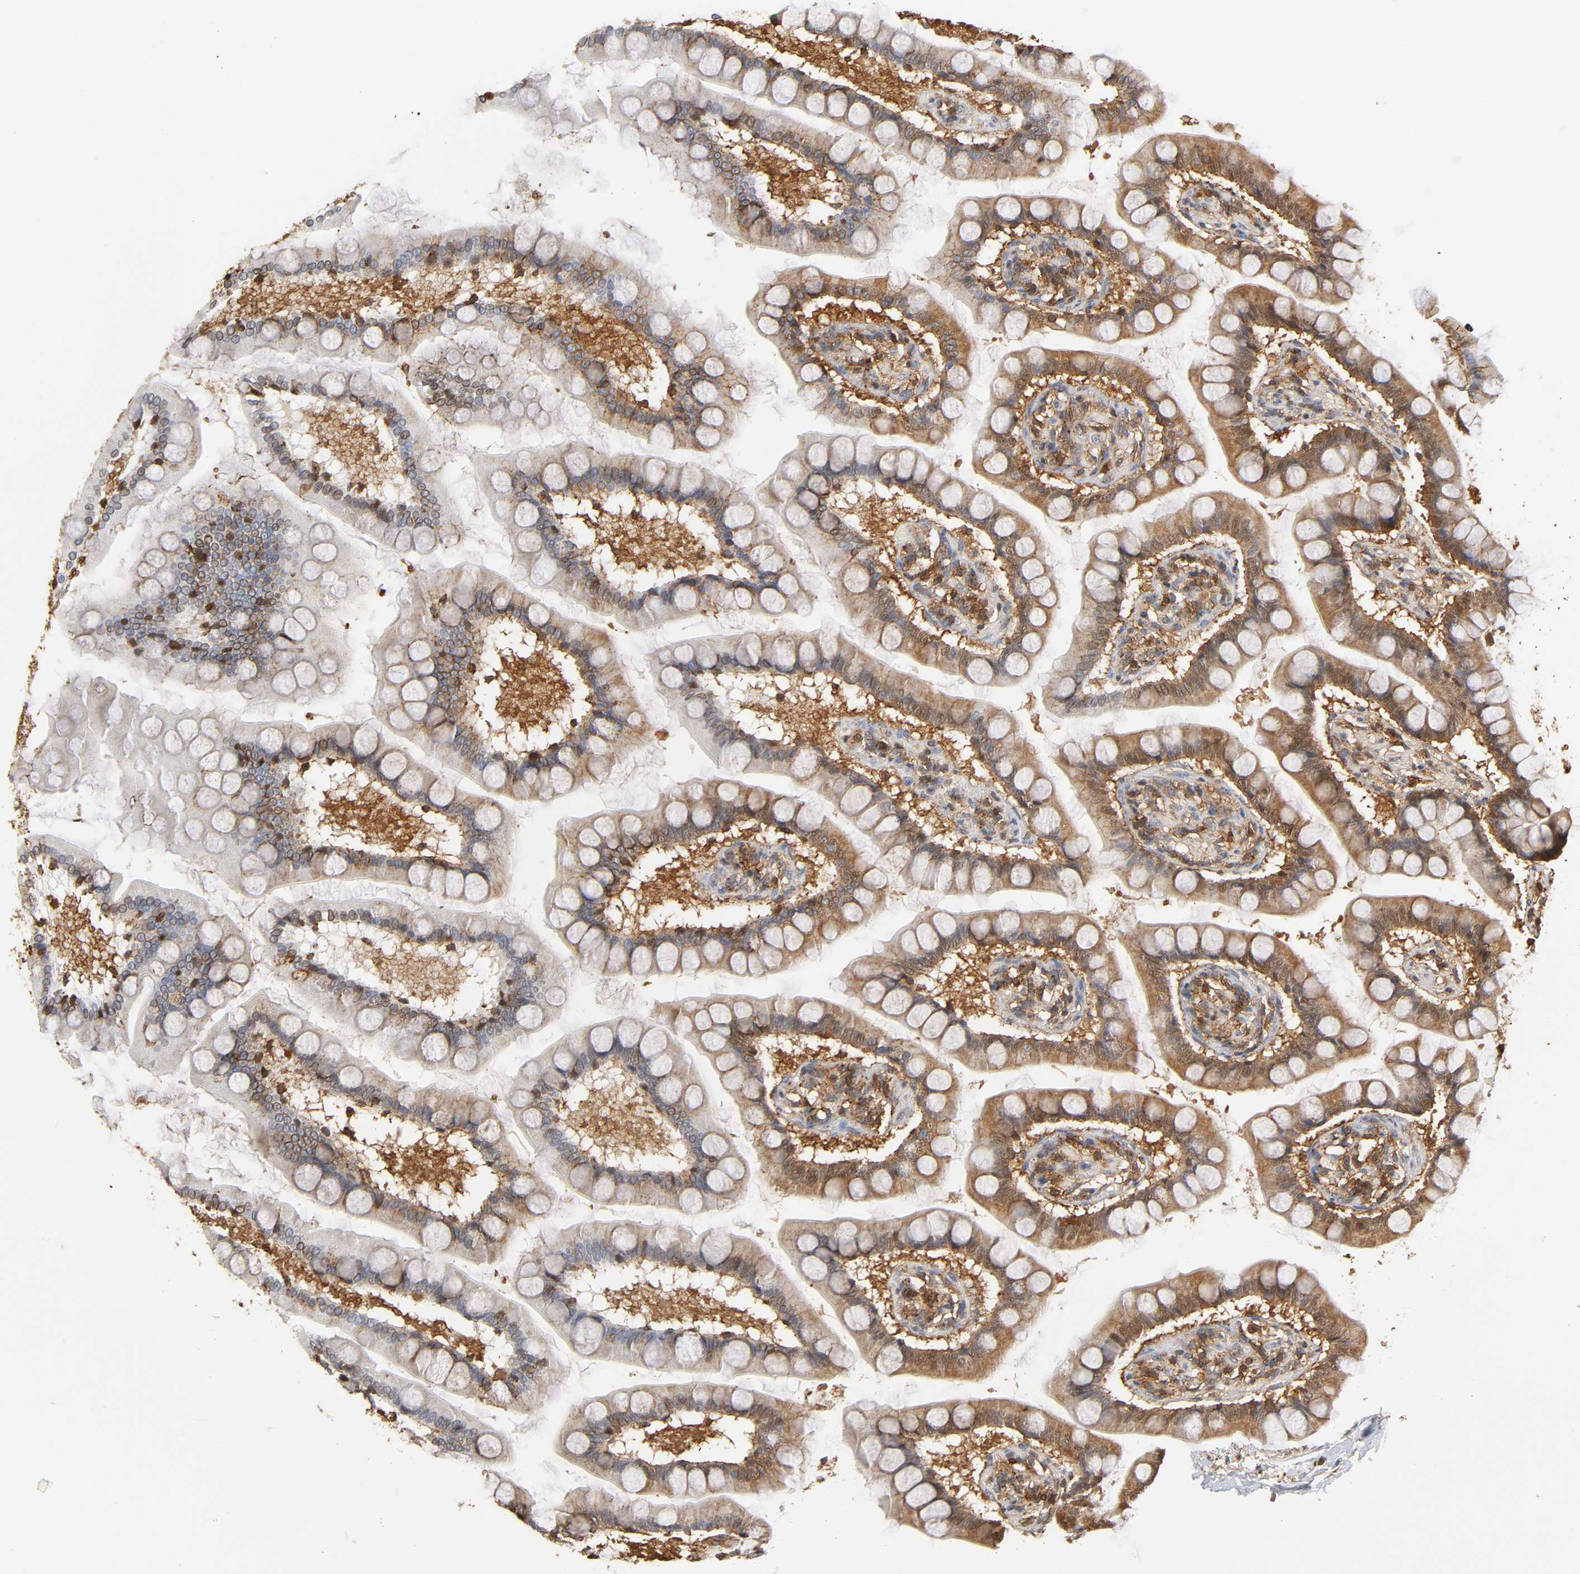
{"staining": {"intensity": "moderate", "quantity": ">75%", "location": "cytoplasmic/membranous,nuclear"}, "tissue": "small intestine", "cell_type": "Glandular cells", "image_type": "normal", "snomed": [{"axis": "morphology", "description": "Normal tissue, NOS"}, {"axis": "topography", "description": "Small intestine"}], "caption": "Moderate cytoplasmic/membranous,nuclear staining is identified in approximately >75% of glandular cells in unremarkable small intestine.", "gene": "ANXA11", "patient": {"sex": "male", "age": 41}}